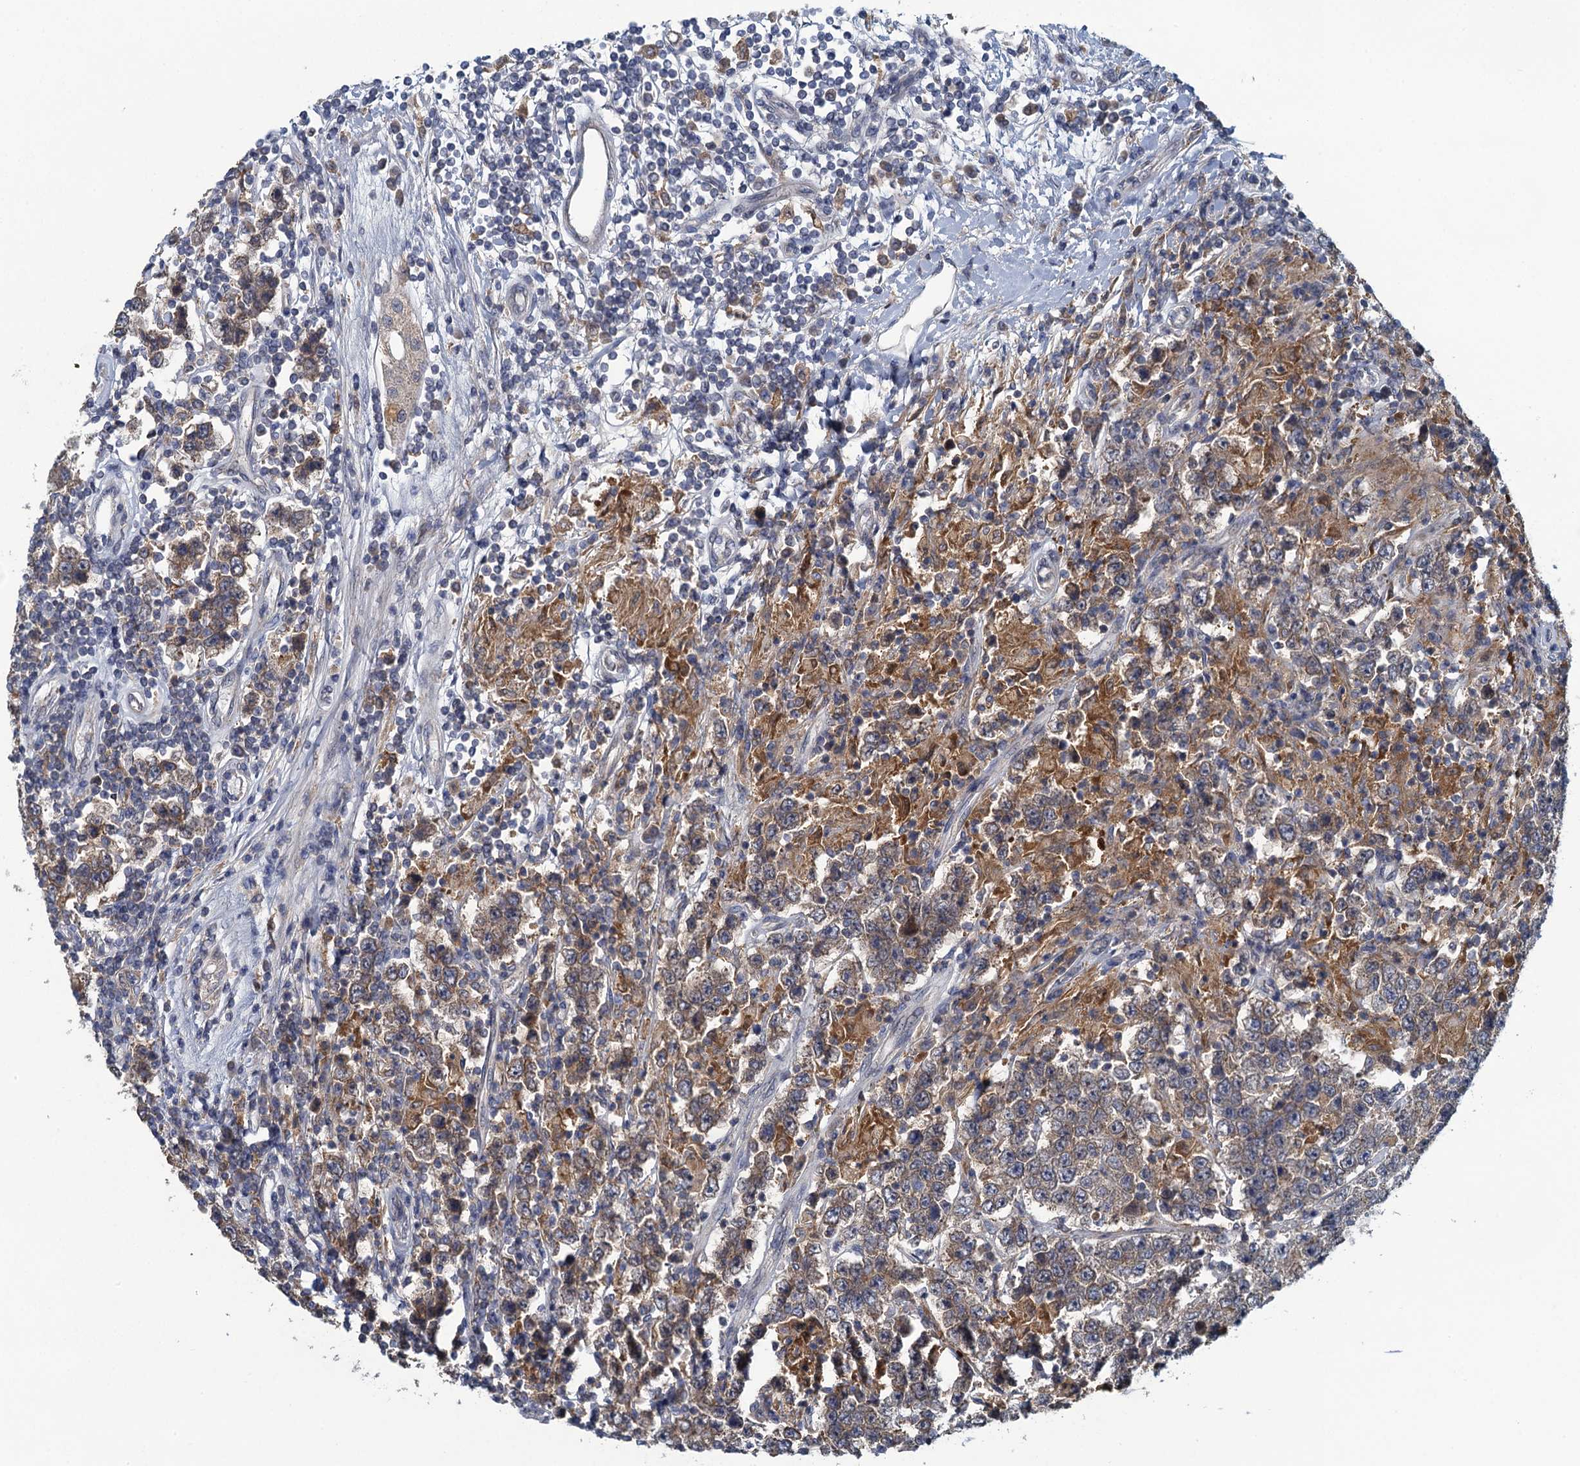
{"staining": {"intensity": "weak", "quantity": ">75%", "location": "cytoplasmic/membranous"}, "tissue": "testis cancer", "cell_type": "Tumor cells", "image_type": "cancer", "snomed": [{"axis": "morphology", "description": "Normal tissue, NOS"}, {"axis": "morphology", "description": "Urothelial carcinoma, High grade"}, {"axis": "morphology", "description": "Seminoma, NOS"}, {"axis": "morphology", "description": "Carcinoma, Embryonal, NOS"}, {"axis": "topography", "description": "Urinary bladder"}, {"axis": "topography", "description": "Testis"}], "caption": "Immunohistochemical staining of human testis high-grade urothelial carcinoma demonstrates low levels of weak cytoplasmic/membranous protein positivity in approximately >75% of tumor cells.", "gene": "NCKAP1L", "patient": {"sex": "male", "age": 41}}